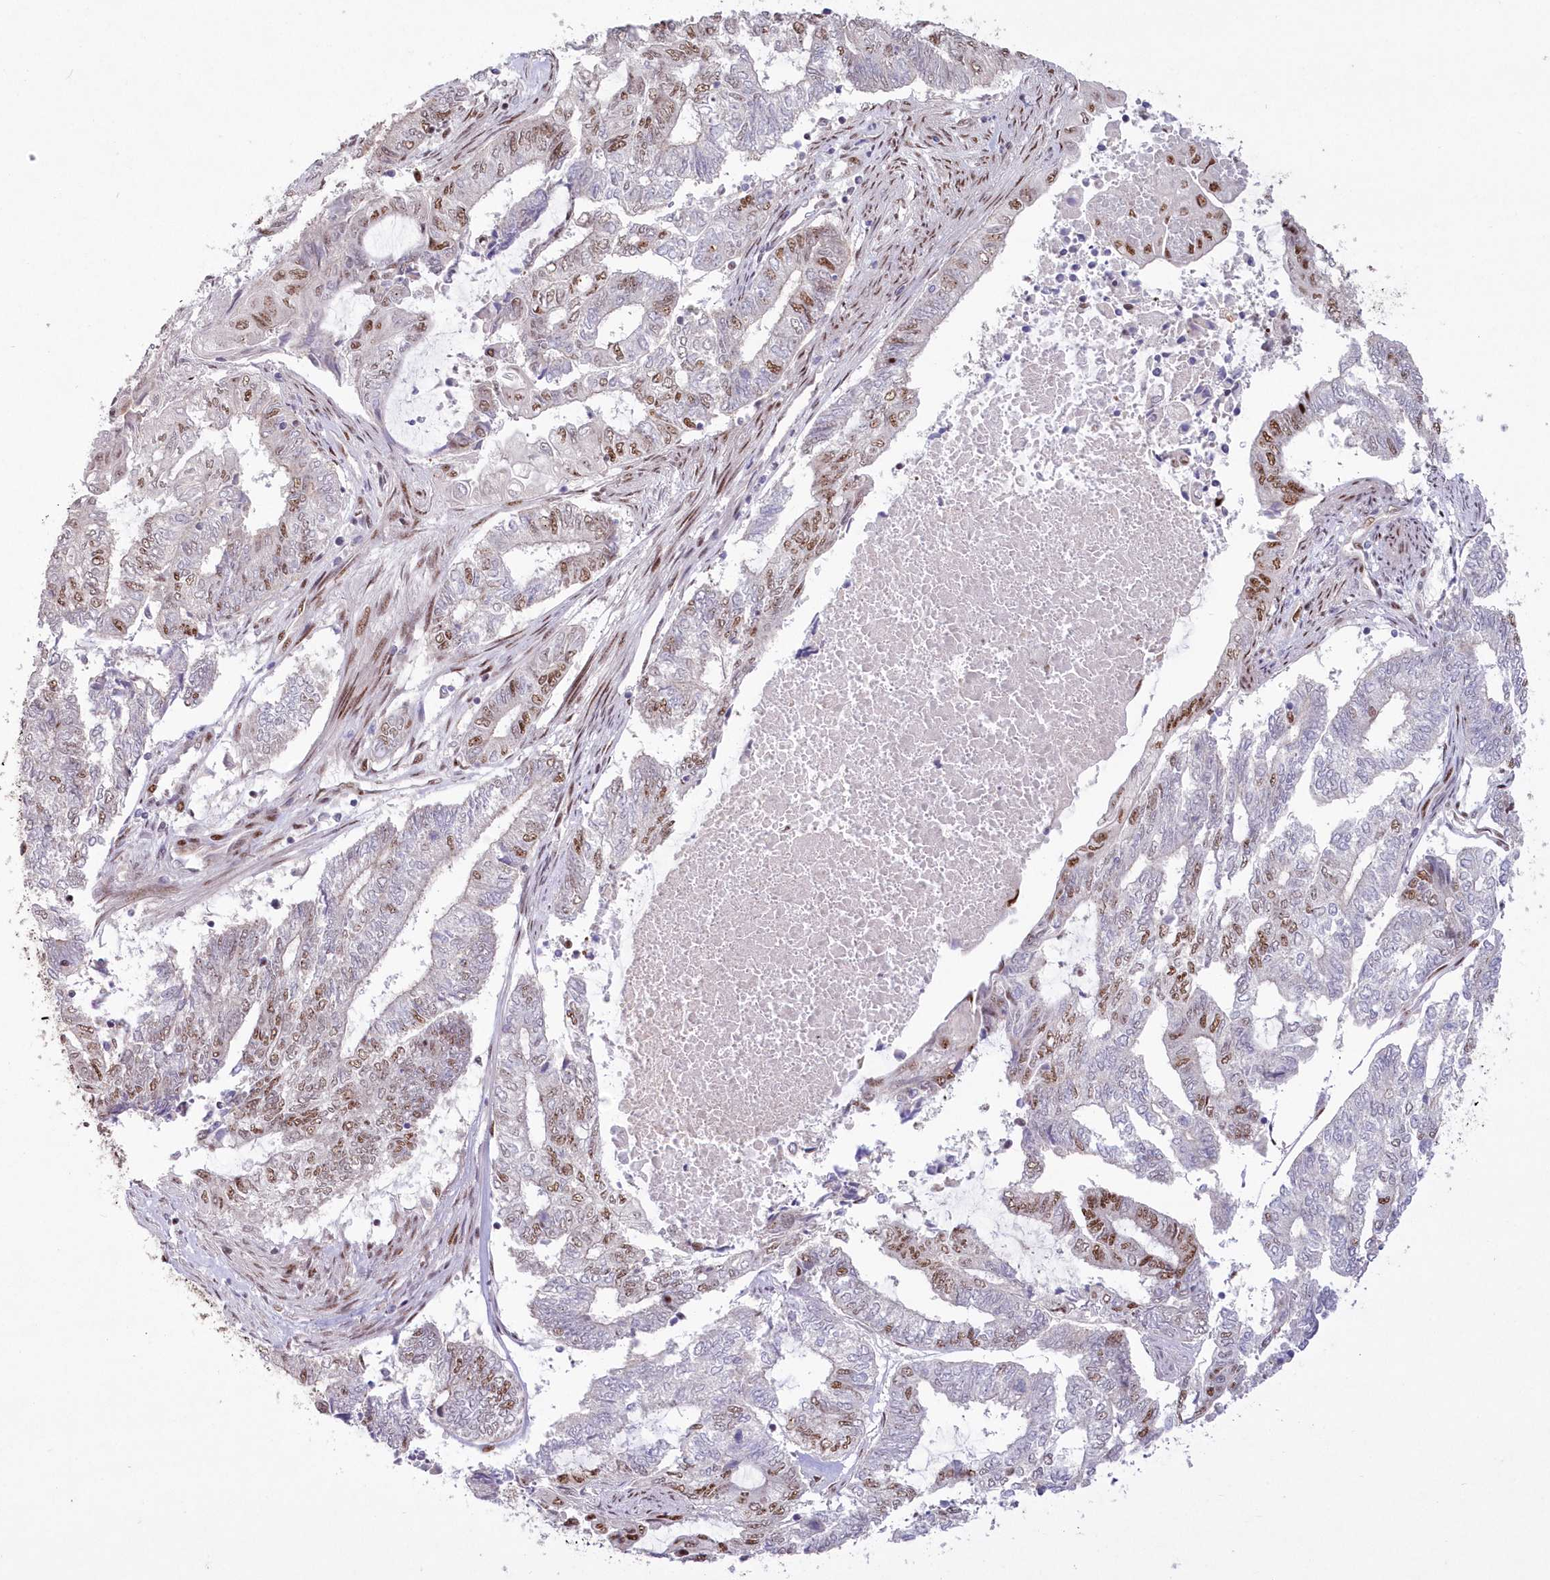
{"staining": {"intensity": "moderate", "quantity": "25%-75%", "location": "nuclear"}, "tissue": "endometrial cancer", "cell_type": "Tumor cells", "image_type": "cancer", "snomed": [{"axis": "morphology", "description": "Adenocarcinoma, NOS"}, {"axis": "topography", "description": "Uterus"}, {"axis": "topography", "description": "Endometrium"}], "caption": "Moderate nuclear protein staining is identified in about 25%-75% of tumor cells in endometrial cancer.", "gene": "WBP1L", "patient": {"sex": "female", "age": 70}}